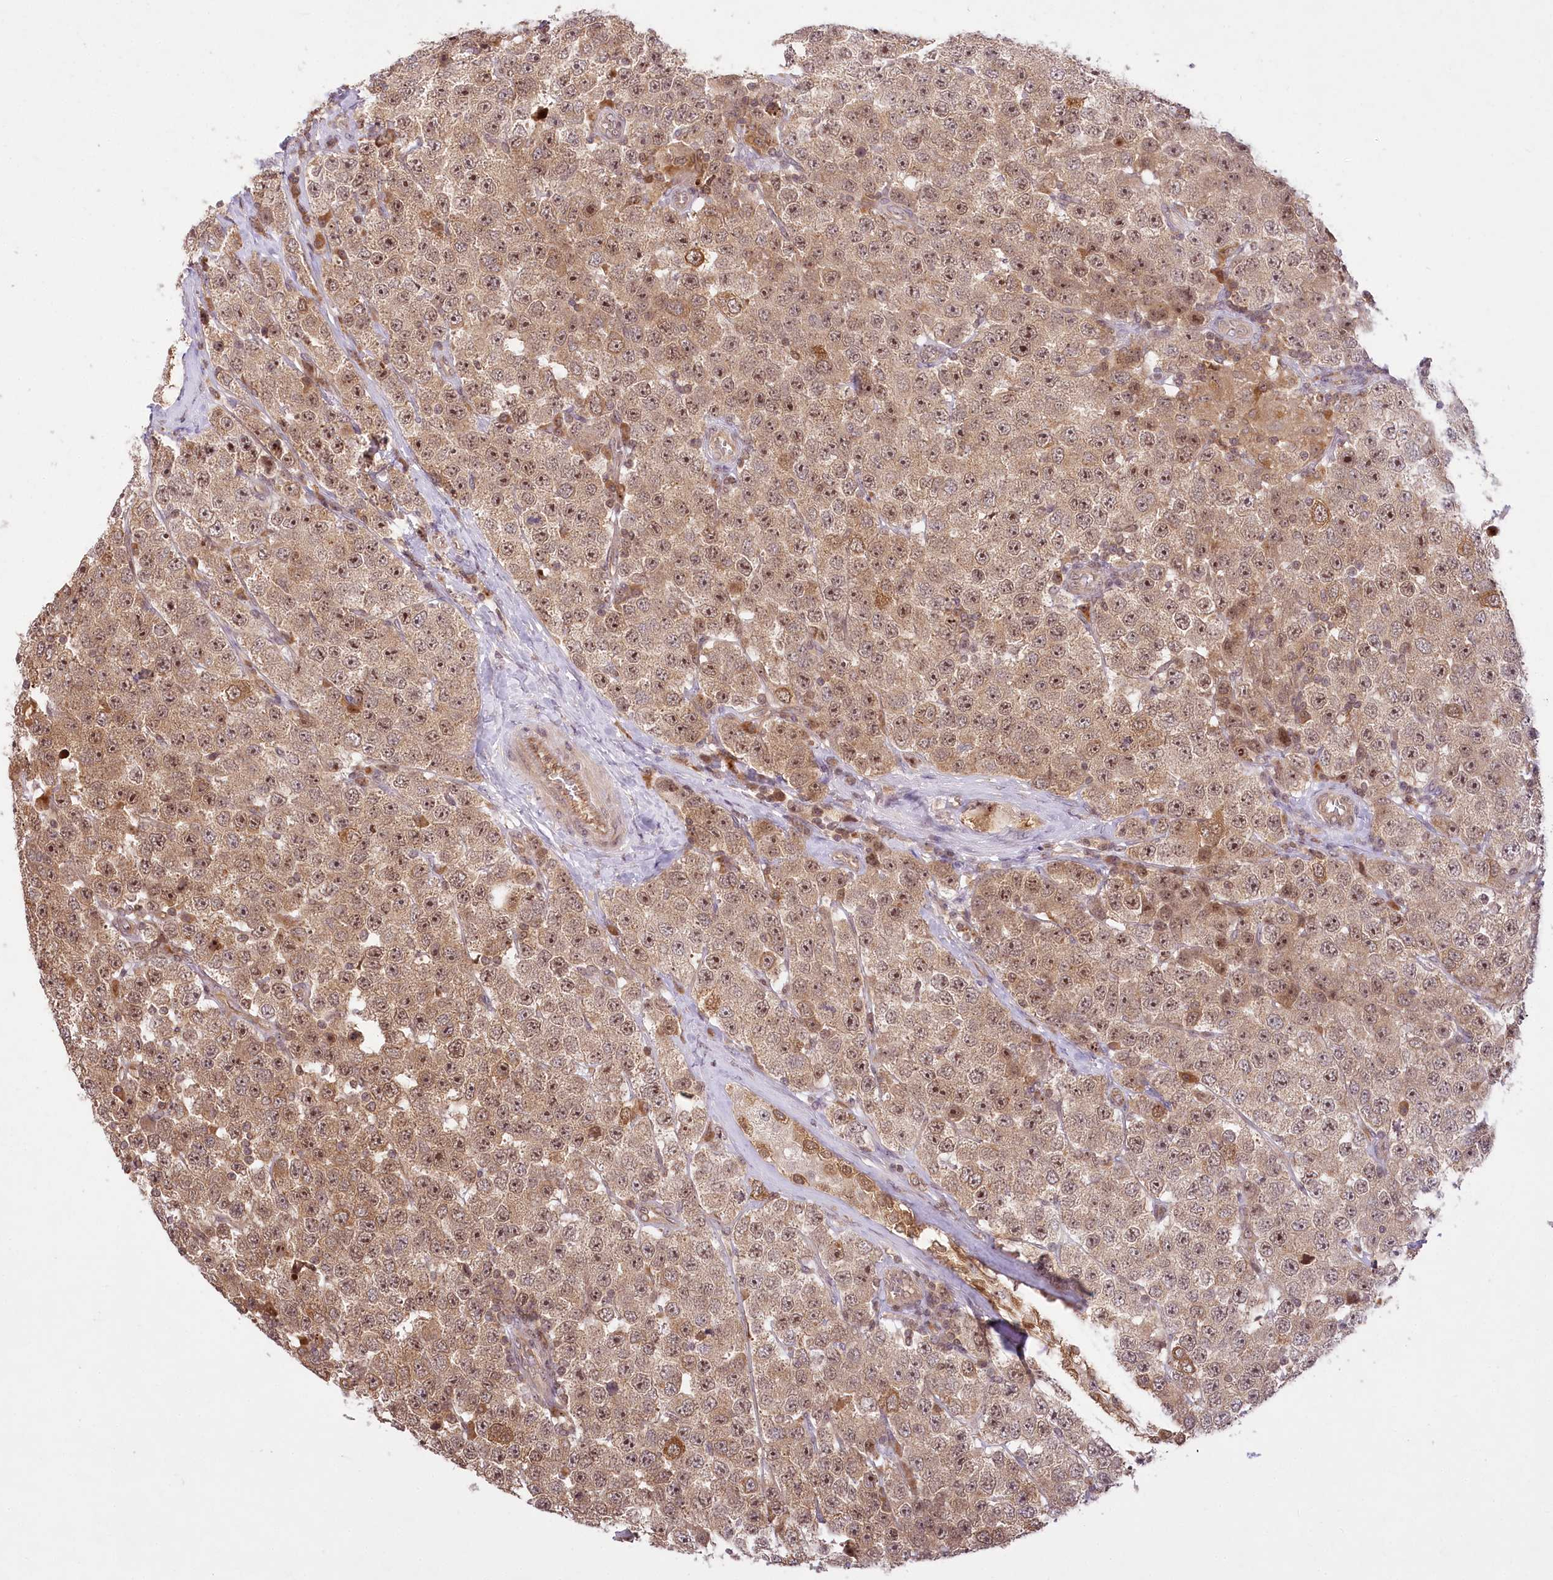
{"staining": {"intensity": "moderate", "quantity": ">75%", "location": "cytoplasmic/membranous,nuclear"}, "tissue": "testis cancer", "cell_type": "Tumor cells", "image_type": "cancer", "snomed": [{"axis": "morphology", "description": "Seminoma, NOS"}, {"axis": "topography", "description": "Testis"}], "caption": "Seminoma (testis) stained for a protein (brown) shows moderate cytoplasmic/membranous and nuclear positive staining in approximately >75% of tumor cells.", "gene": "SERGEF", "patient": {"sex": "male", "age": 28}}